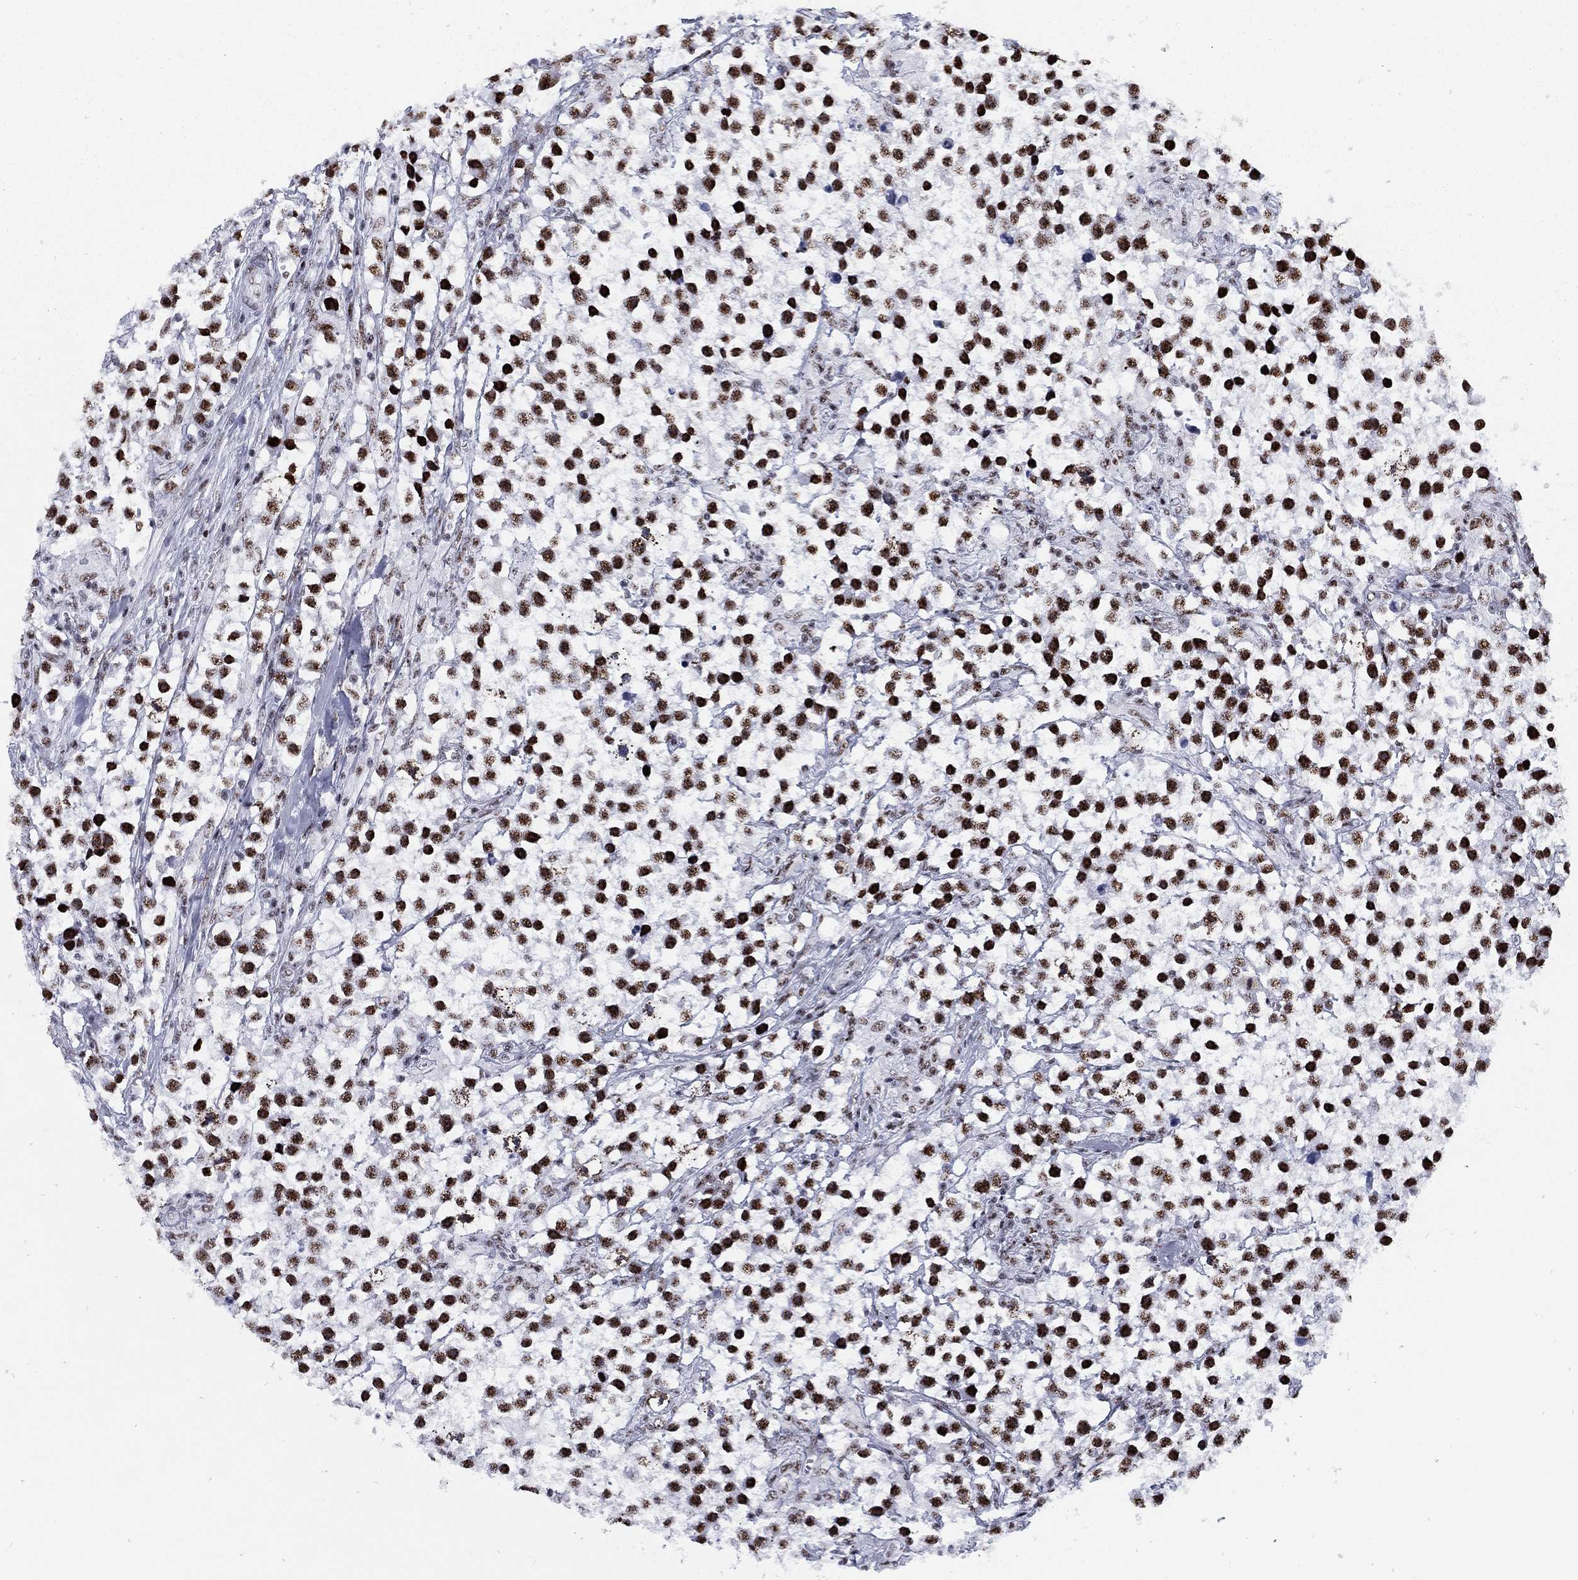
{"staining": {"intensity": "strong", "quantity": ">75%", "location": "nuclear"}, "tissue": "testis cancer", "cell_type": "Tumor cells", "image_type": "cancer", "snomed": [{"axis": "morphology", "description": "Seminoma, NOS"}, {"axis": "topography", "description": "Testis"}], "caption": "Testis seminoma stained for a protein (brown) displays strong nuclear positive expression in about >75% of tumor cells.", "gene": "CYB561D2", "patient": {"sex": "male", "age": 59}}